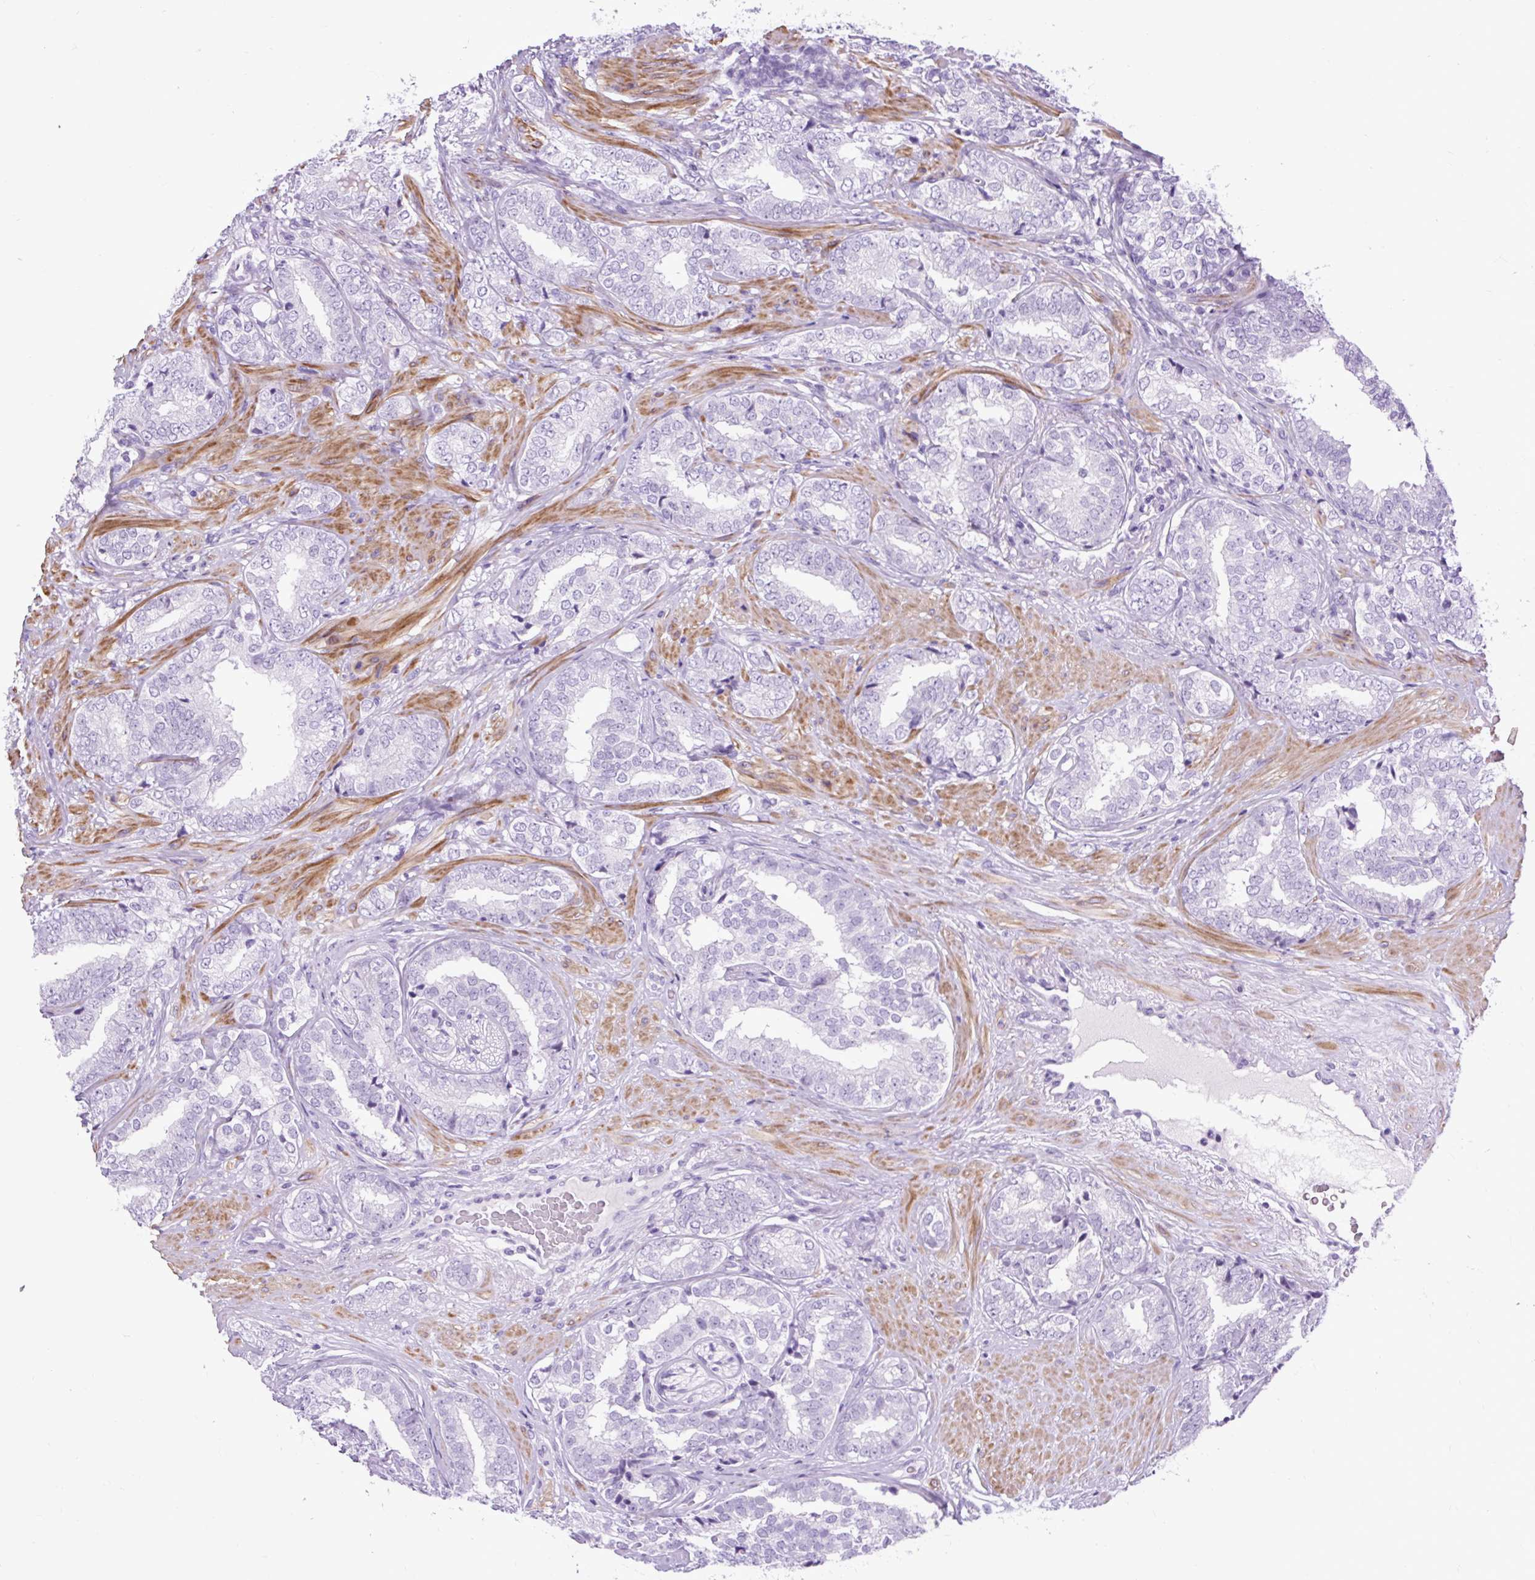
{"staining": {"intensity": "negative", "quantity": "none", "location": "none"}, "tissue": "prostate cancer", "cell_type": "Tumor cells", "image_type": "cancer", "snomed": [{"axis": "morphology", "description": "Adenocarcinoma, High grade"}, {"axis": "topography", "description": "Prostate"}], "caption": "IHC histopathology image of human high-grade adenocarcinoma (prostate) stained for a protein (brown), which displays no staining in tumor cells.", "gene": "DPP6", "patient": {"sex": "male", "age": 72}}